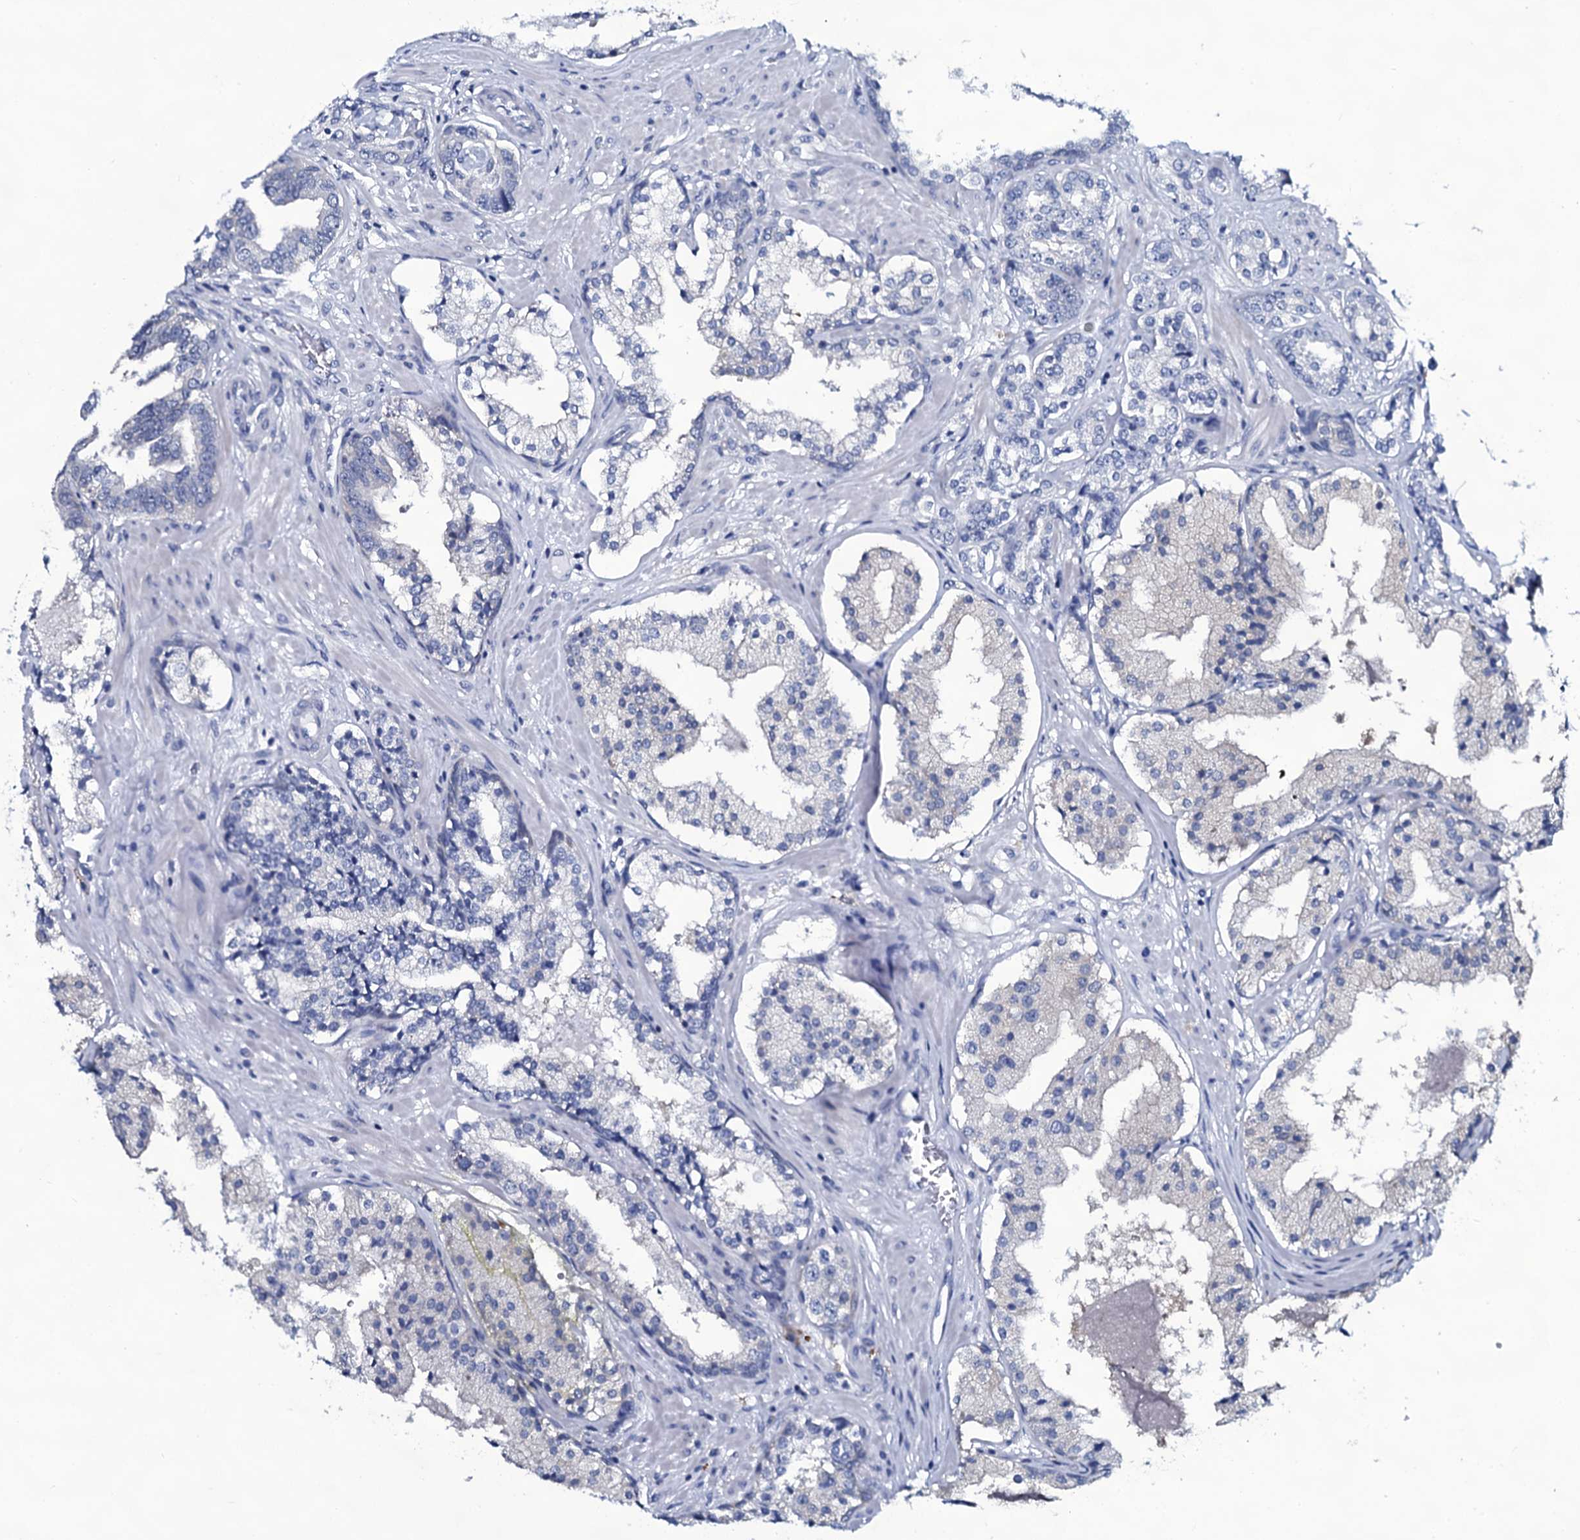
{"staining": {"intensity": "negative", "quantity": "none", "location": "none"}, "tissue": "prostate cancer", "cell_type": "Tumor cells", "image_type": "cancer", "snomed": [{"axis": "morphology", "description": "Adenocarcinoma, High grade"}, {"axis": "topography", "description": "Prostate"}], "caption": "Human prostate cancer stained for a protein using IHC reveals no staining in tumor cells.", "gene": "SLC4A7", "patient": {"sex": "male", "age": 58}}